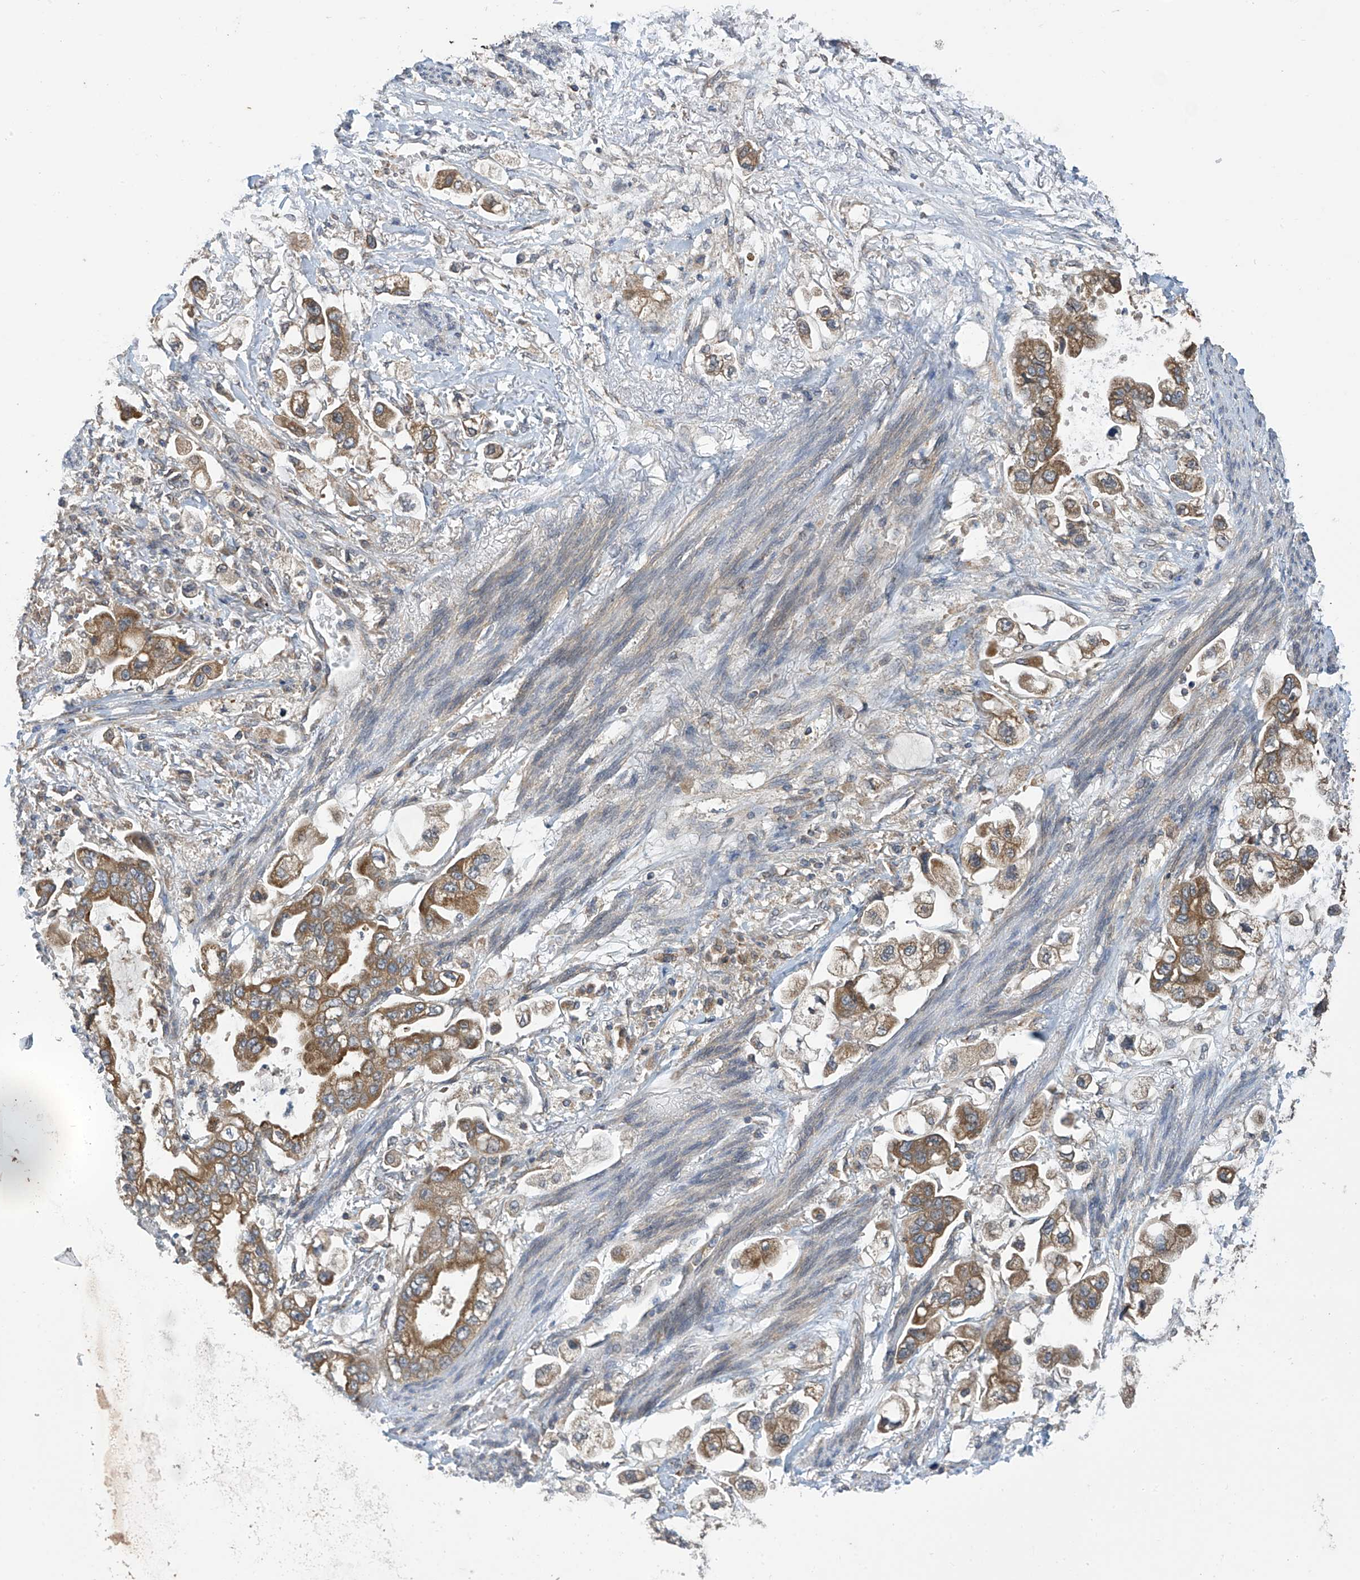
{"staining": {"intensity": "moderate", "quantity": ">75%", "location": "cytoplasmic/membranous"}, "tissue": "stomach cancer", "cell_type": "Tumor cells", "image_type": "cancer", "snomed": [{"axis": "morphology", "description": "Adenocarcinoma, NOS"}, {"axis": "topography", "description": "Stomach"}], "caption": "A medium amount of moderate cytoplasmic/membranous positivity is present in approximately >75% of tumor cells in stomach adenocarcinoma tissue.", "gene": "PNPT1", "patient": {"sex": "male", "age": 62}}